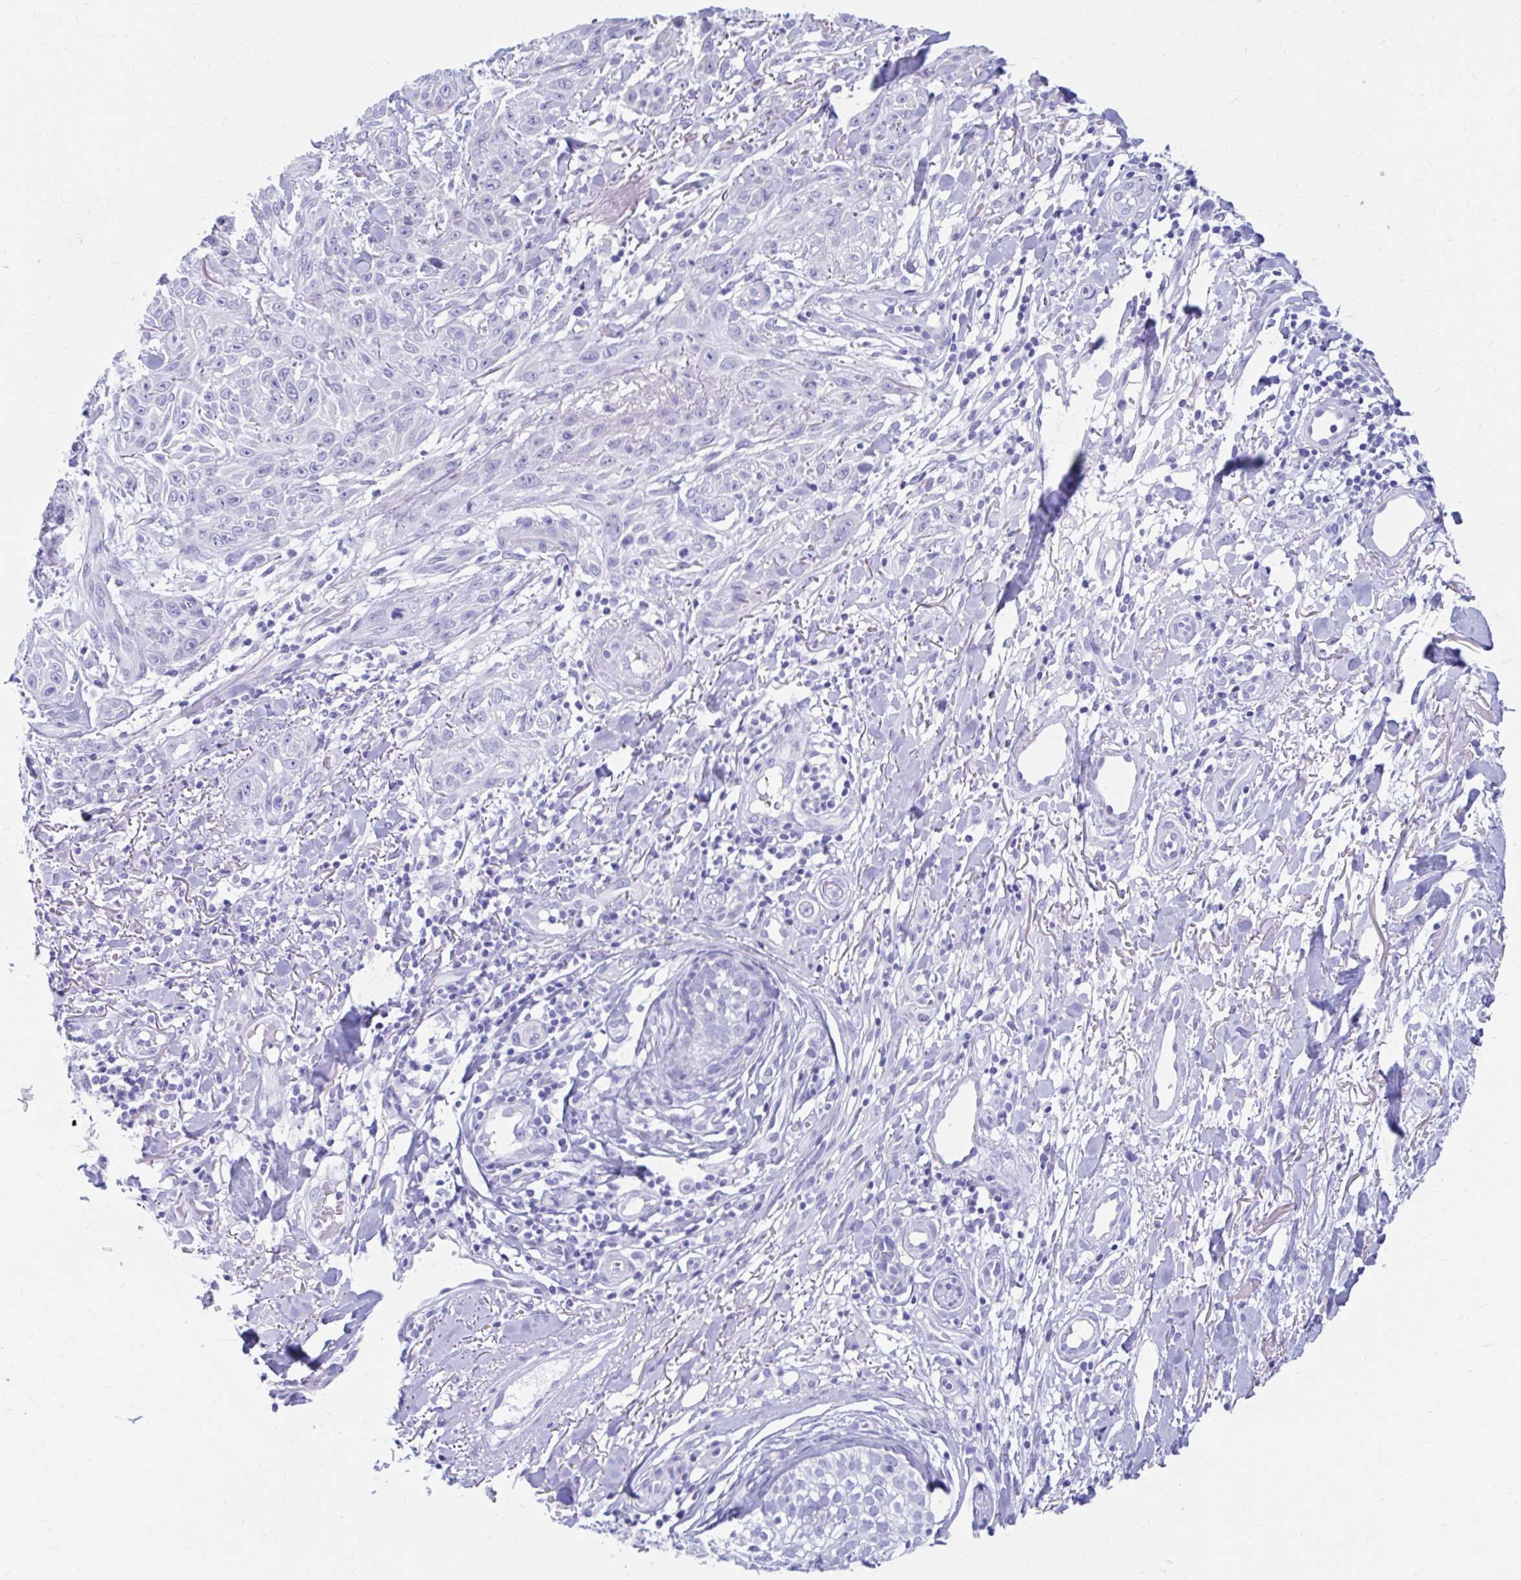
{"staining": {"intensity": "negative", "quantity": "none", "location": "none"}, "tissue": "skin cancer", "cell_type": "Tumor cells", "image_type": "cancer", "snomed": [{"axis": "morphology", "description": "Squamous cell carcinoma, NOS"}, {"axis": "topography", "description": "Skin"}], "caption": "Immunohistochemistry (IHC) of human squamous cell carcinoma (skin) exhibits no positivity in tumor cells.", "gene": "NSG2", "patient": {"sex": "male", "age": 86}}